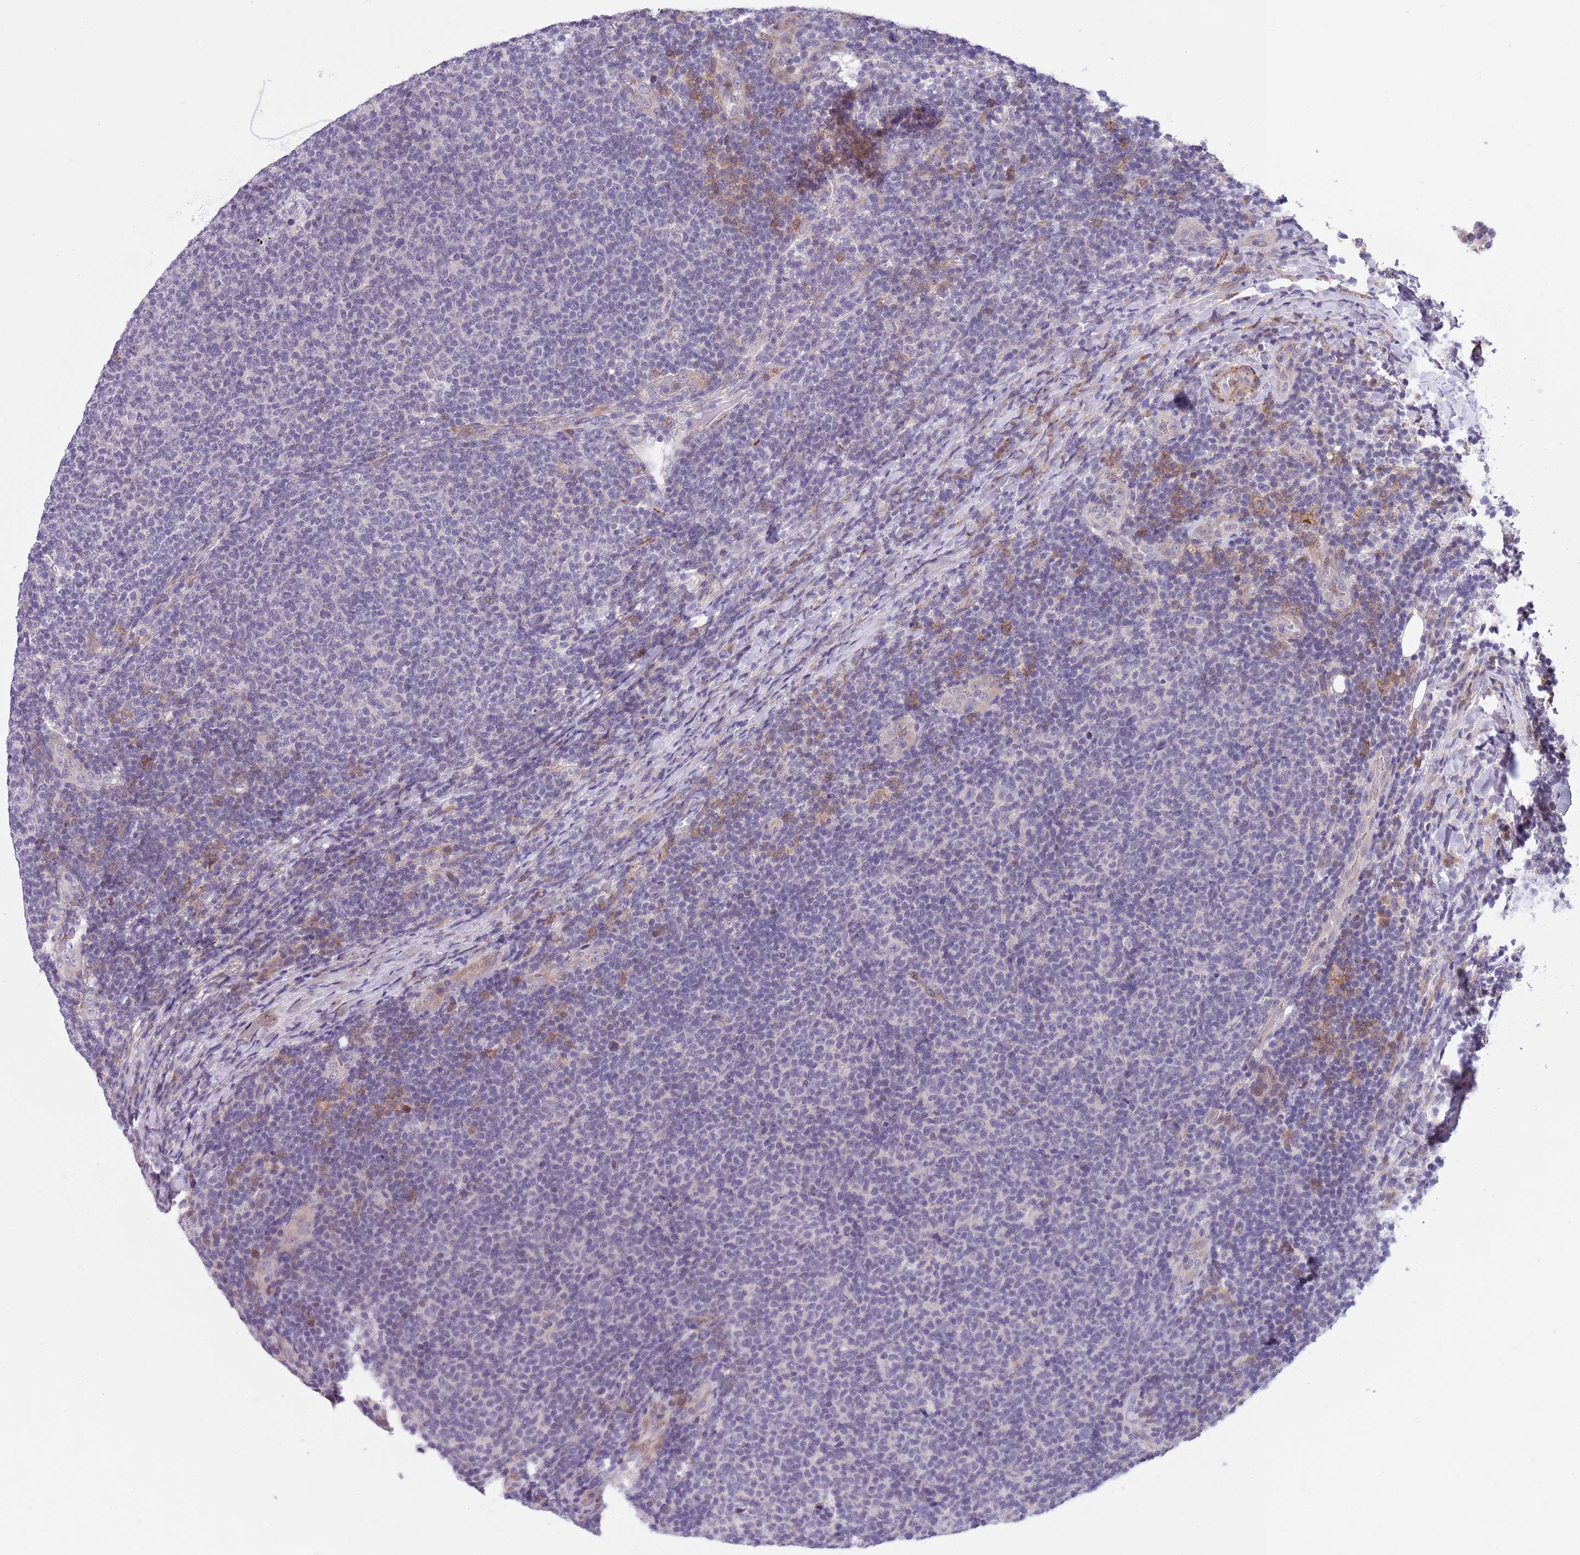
{"staining": {"intensity": "negative", "quantity": "none", "location": "none"}, "tissue": "lymphoma", "cell_type": "Tumor cells", "image_type": "cancer", "snomed": [{"axis": "morphology", "description": "Malignant lymphoma, non-Hodgkin's type, Low grade"}, {"axis": "topography", "description": "Lymph node"}], "caption": "Immunohistochemistry (IHC) photomicrograph of neoplastic tissue: lymphoma stained with DAB (3,3'-diaminobenzidine) exhibits no significant protein expression in tumor cells. (DAB IHC with hematoxylin counter stain).", "gene": "JAML", "patient": {"sex": "male", "age": 66}}